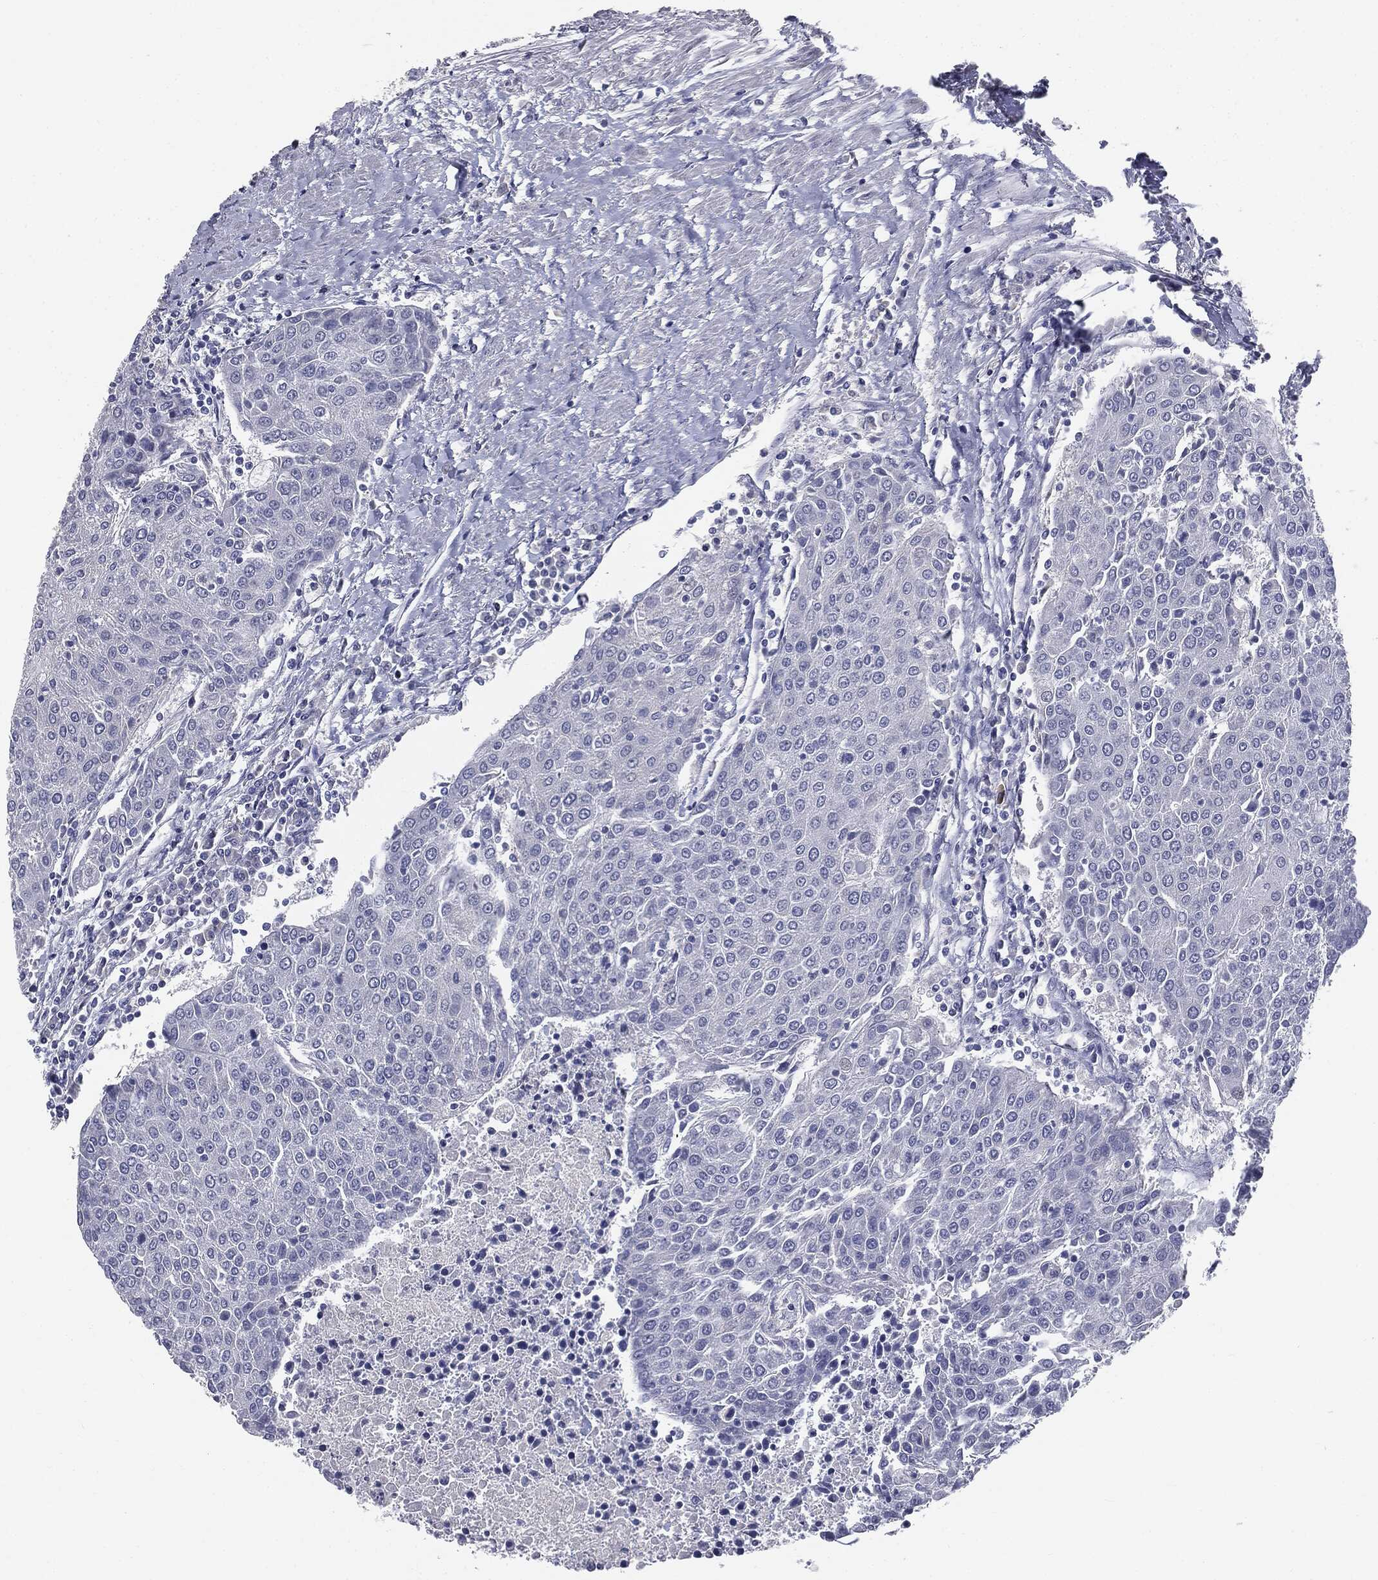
{"staining": {"intensity": "negative", "quantity": "none", "location": "none"}, "tissue": "urothelial cancer", "cell_type": "Tumor cells", "image_type": "cancer", "snomed": [{"axis": "morphology", "description": "Urothelial carcinoma, High grade"}, {"axis": "topography", "description": "Urinary bladder"}], "caption": "The immunohistochemistry (IHC) image has no significant staining in tumor cells of urothelial cancer tissue.", "gene": "AFP", "patient": {"sex": "female", "age": 85}}